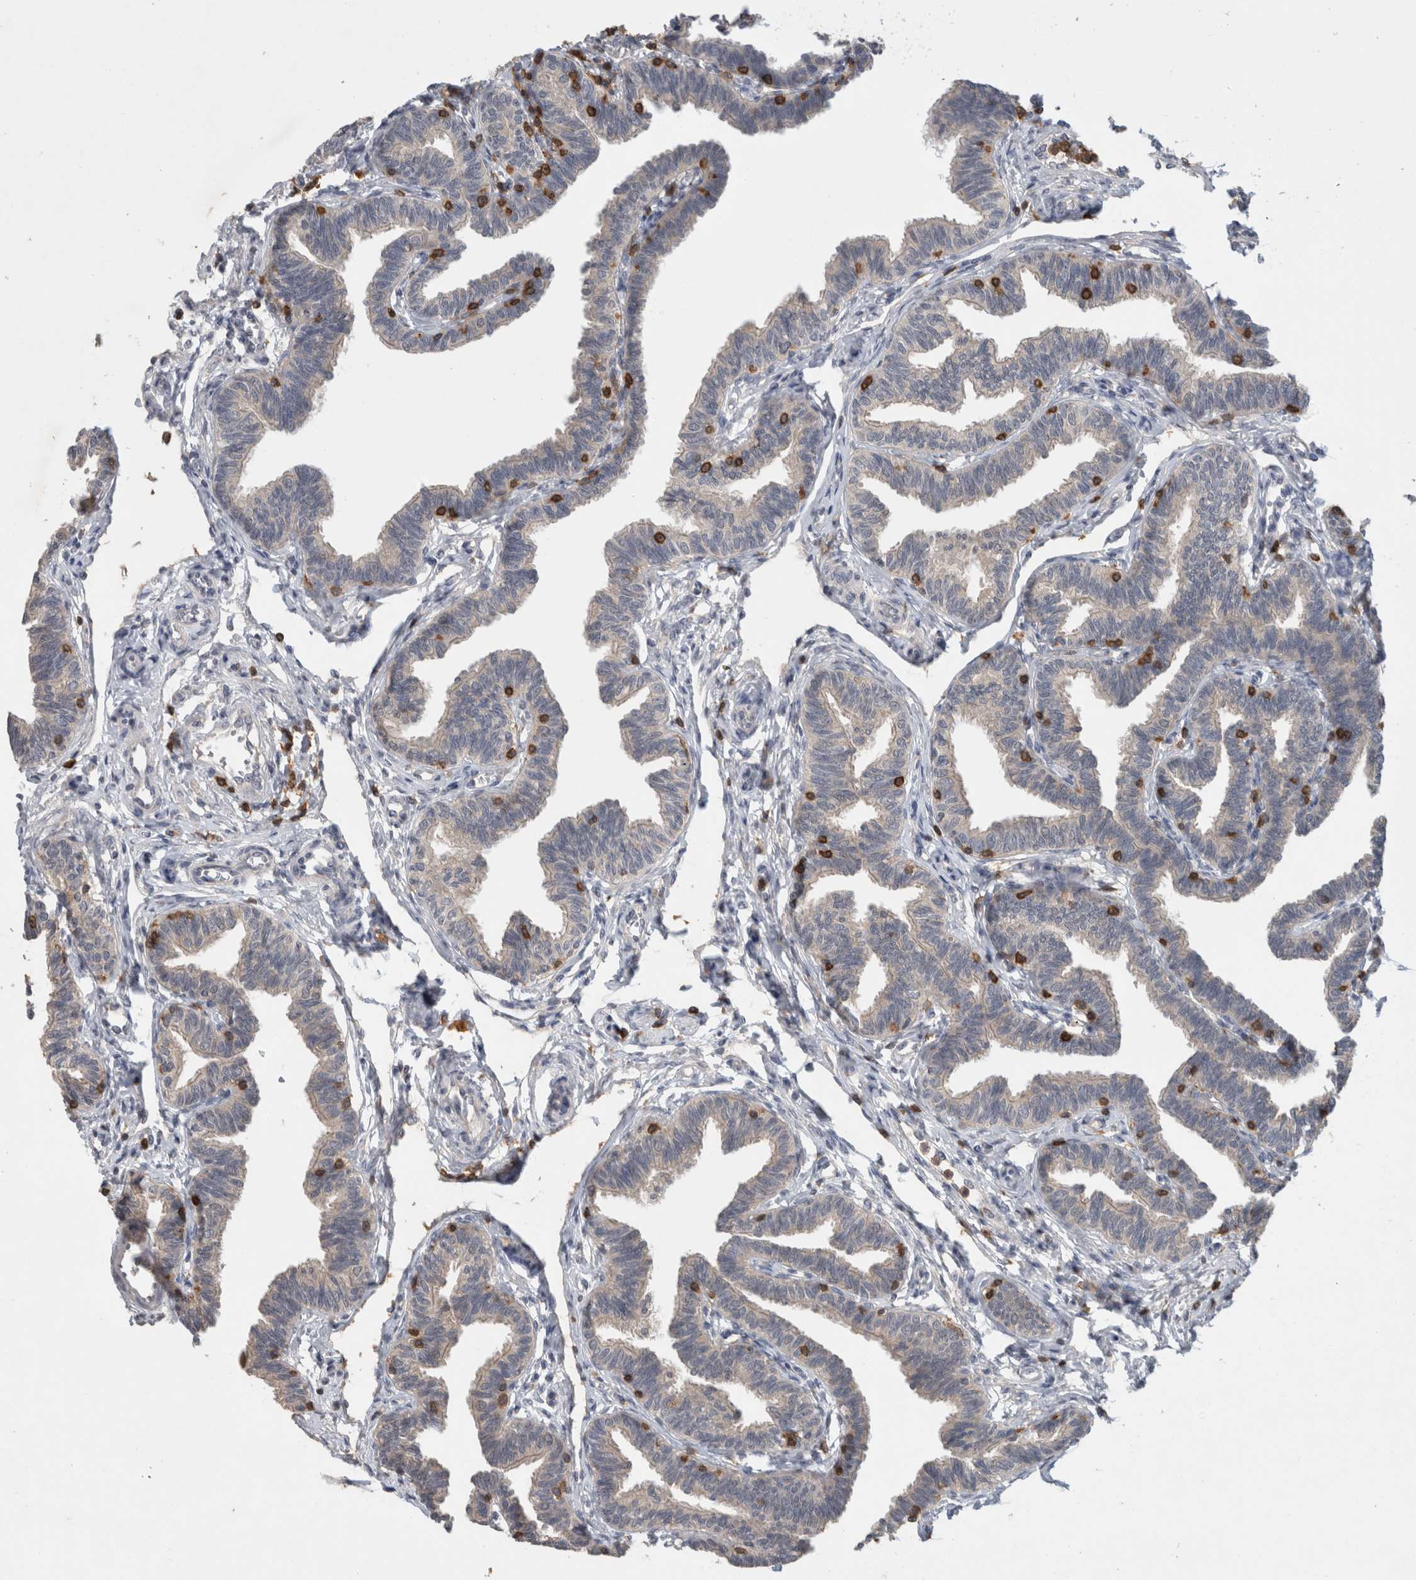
{"staining": {"intensity": "negative", "quantity": "none", "location": "none"}, "tissue": "fallopian tube", "cell_type": "Glandular cells", "image_type": "normal", "snomed": [{"axis": "morphology", "description": "Normal tissue, NOS"}, {"axis": "topography", "description": "Fallopian tube"}, {"axis": "topography", "description": "Ovary"}], "caption": "An immunohistochemistry (IHC) image of benign fallopian tube is shown. There is no staining in glandular cells of fallopian tube.", "gene": "GFRA2", "patient": {"sex": "female", "age": 23}}